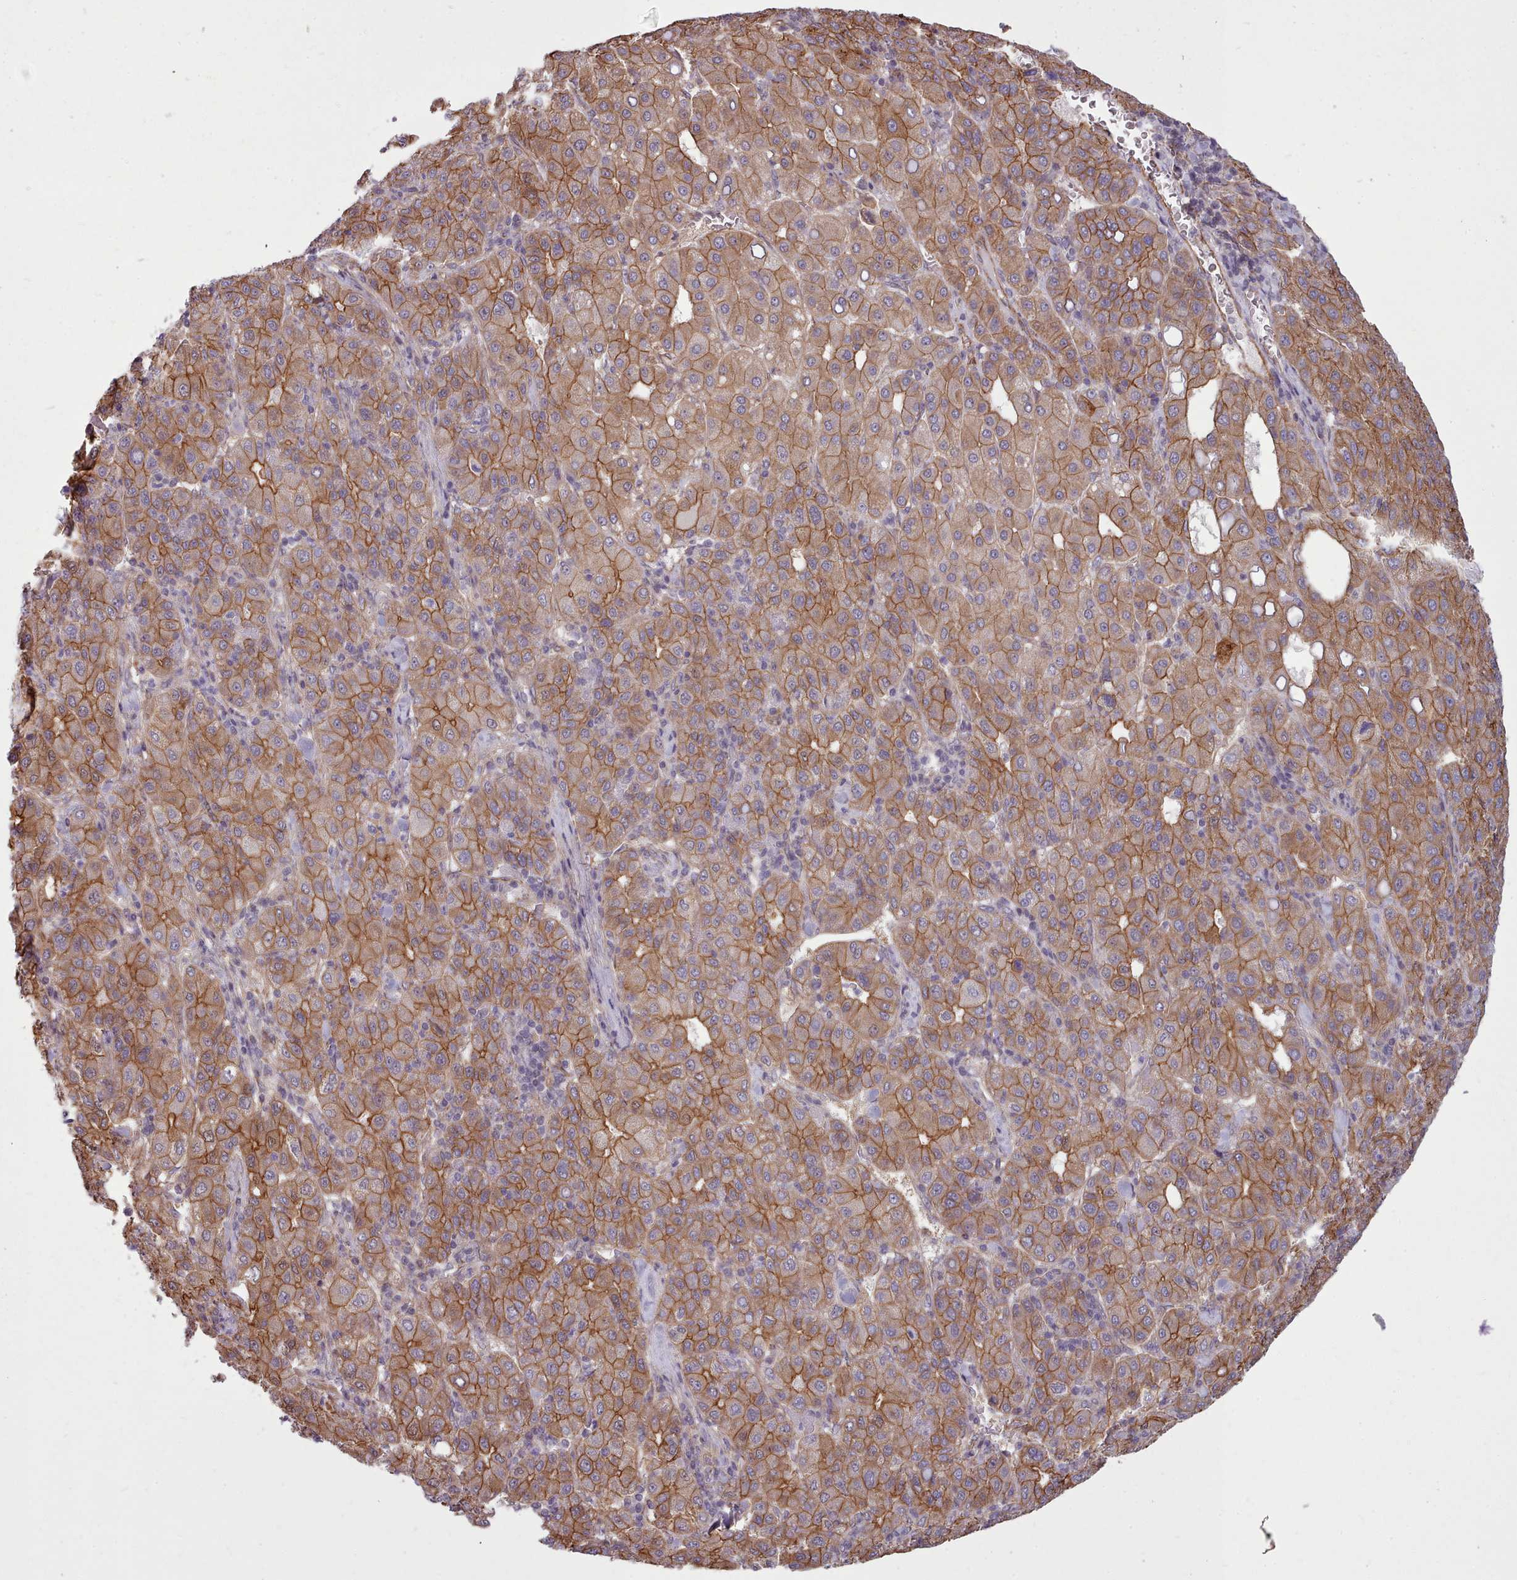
{"staining": {"intensity": "moderate", "quantity": ">75%", "location": "cytoplasmic/membranous"}, "tissue": "liver cancer", "cell_type": "Tumor cells", "image_type": "cancer", "snomed": [{"axis": "morphology", "description": "Carcinoma, Hepatocellular, NOS"}, {"axis": "topography", "description": "Liver"}], "caption": "A high-resolution histopathology image shows immunohistochemistry (IHC) staining of liver cancer, which exhibits moderate cytoplasmic/membranous staining in about >75% of tumor cells. The protein of interest is shown in brown color, while the nuclei are stained blue.", "gene": "MRPL46", "patient": {"sex": "male", "age": 65}}